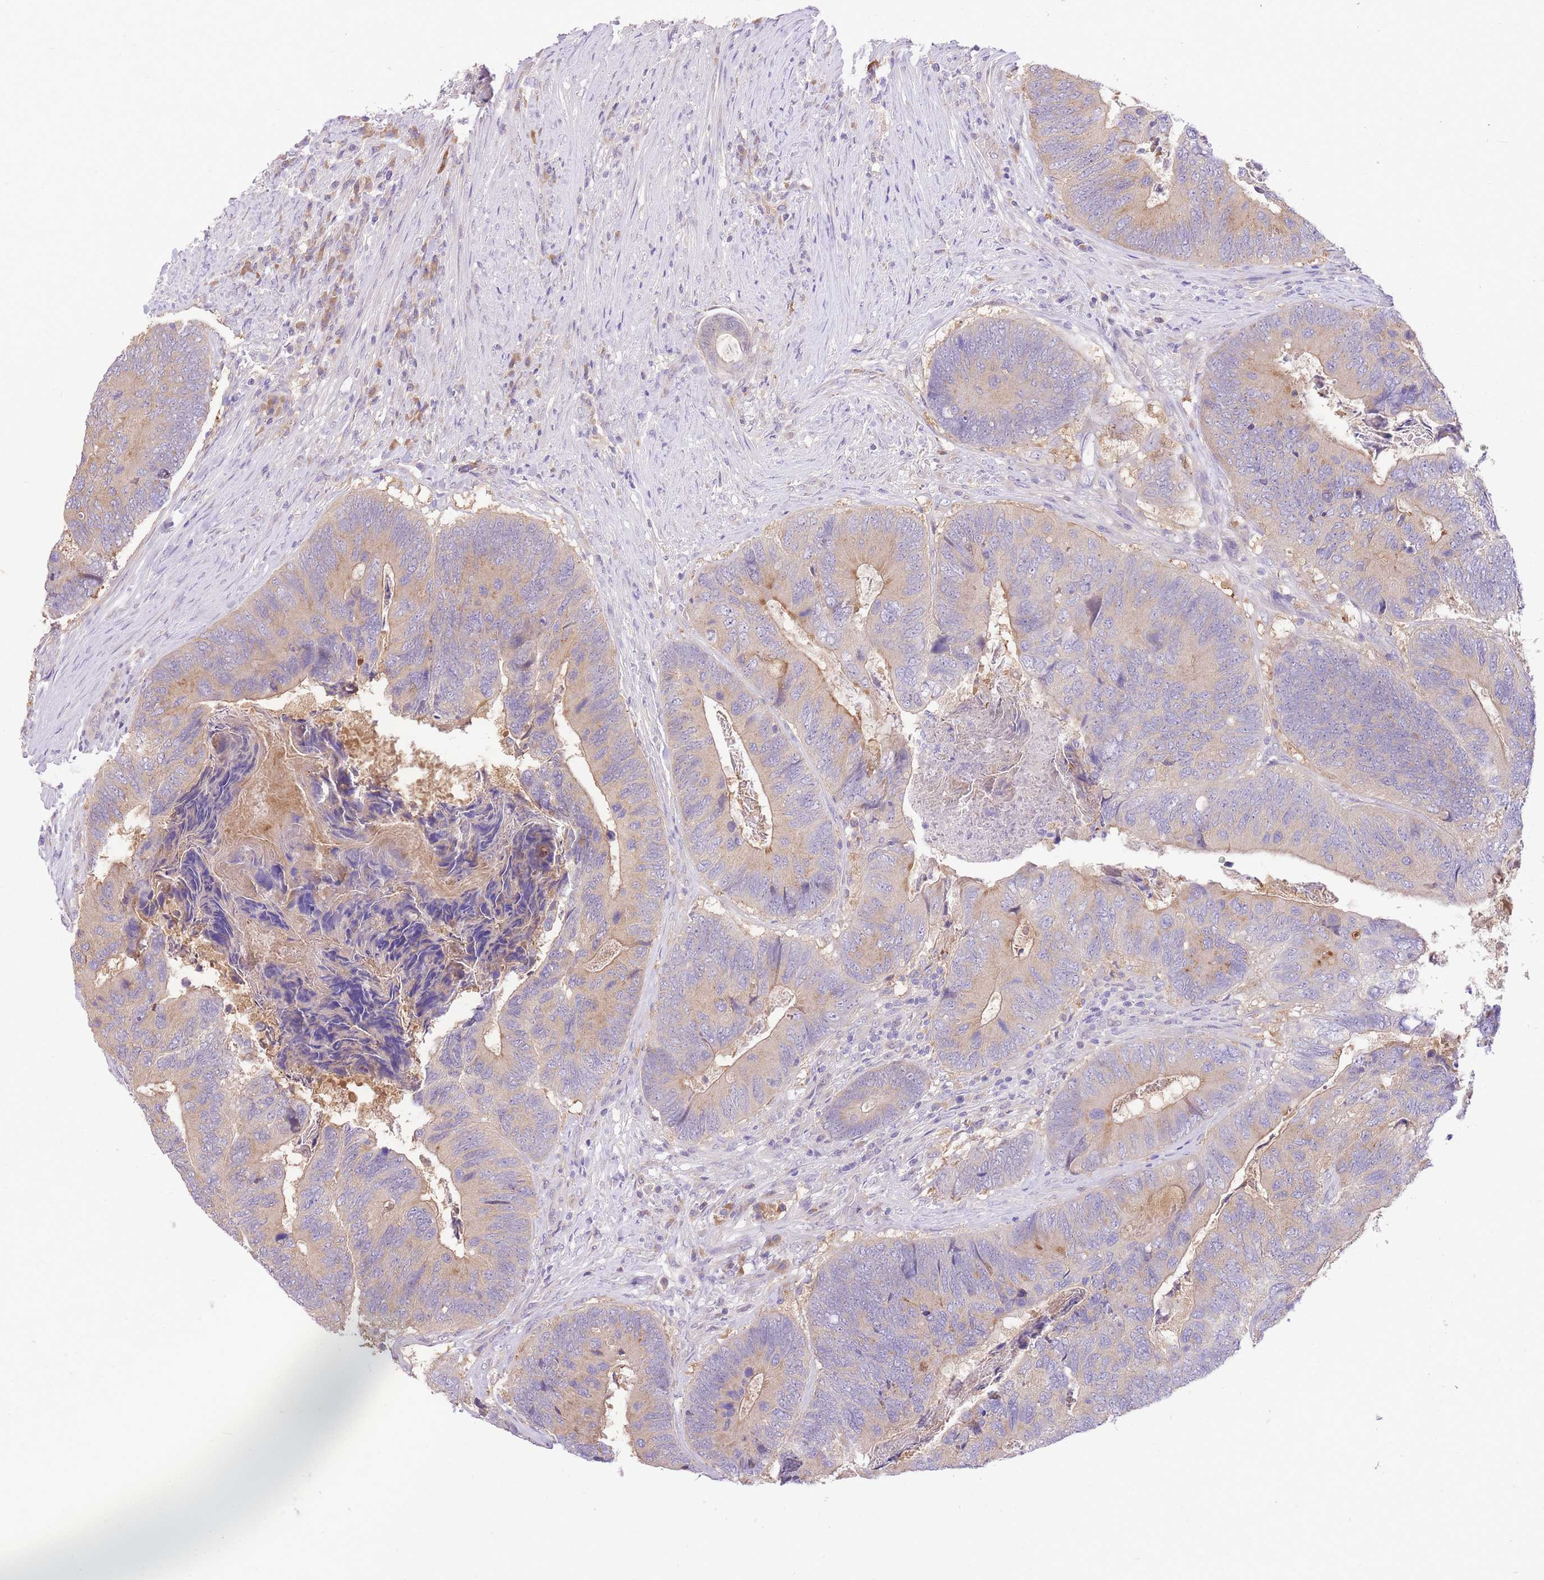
{"staining": {"intensity": "weak", "quantity": "25%-75%", "location": "cytoplasmic/membranous"}, "tissue": "colorectal cancer", "cell_type": "Tumor cells", "image_type": "cancer", "snomed": [{"axis": "morphology", "description": "Adenocarcinoma, NOS"}, {"axis": "topography", "description": "Colon"}], "caption": "Protein staining demonstrates weak cytoplasmic/membranous staining in approximately 25%-75% of tumor cells in colorectal adenocarcinoma. Using DAB (3,3'-diaminobenzidine) (brown) and hematoxylin (blue) stains, captured at high magnification using brightfield microscopy.", "gene": "LIPH", "patient": {"sex": "female", "age": 67}}